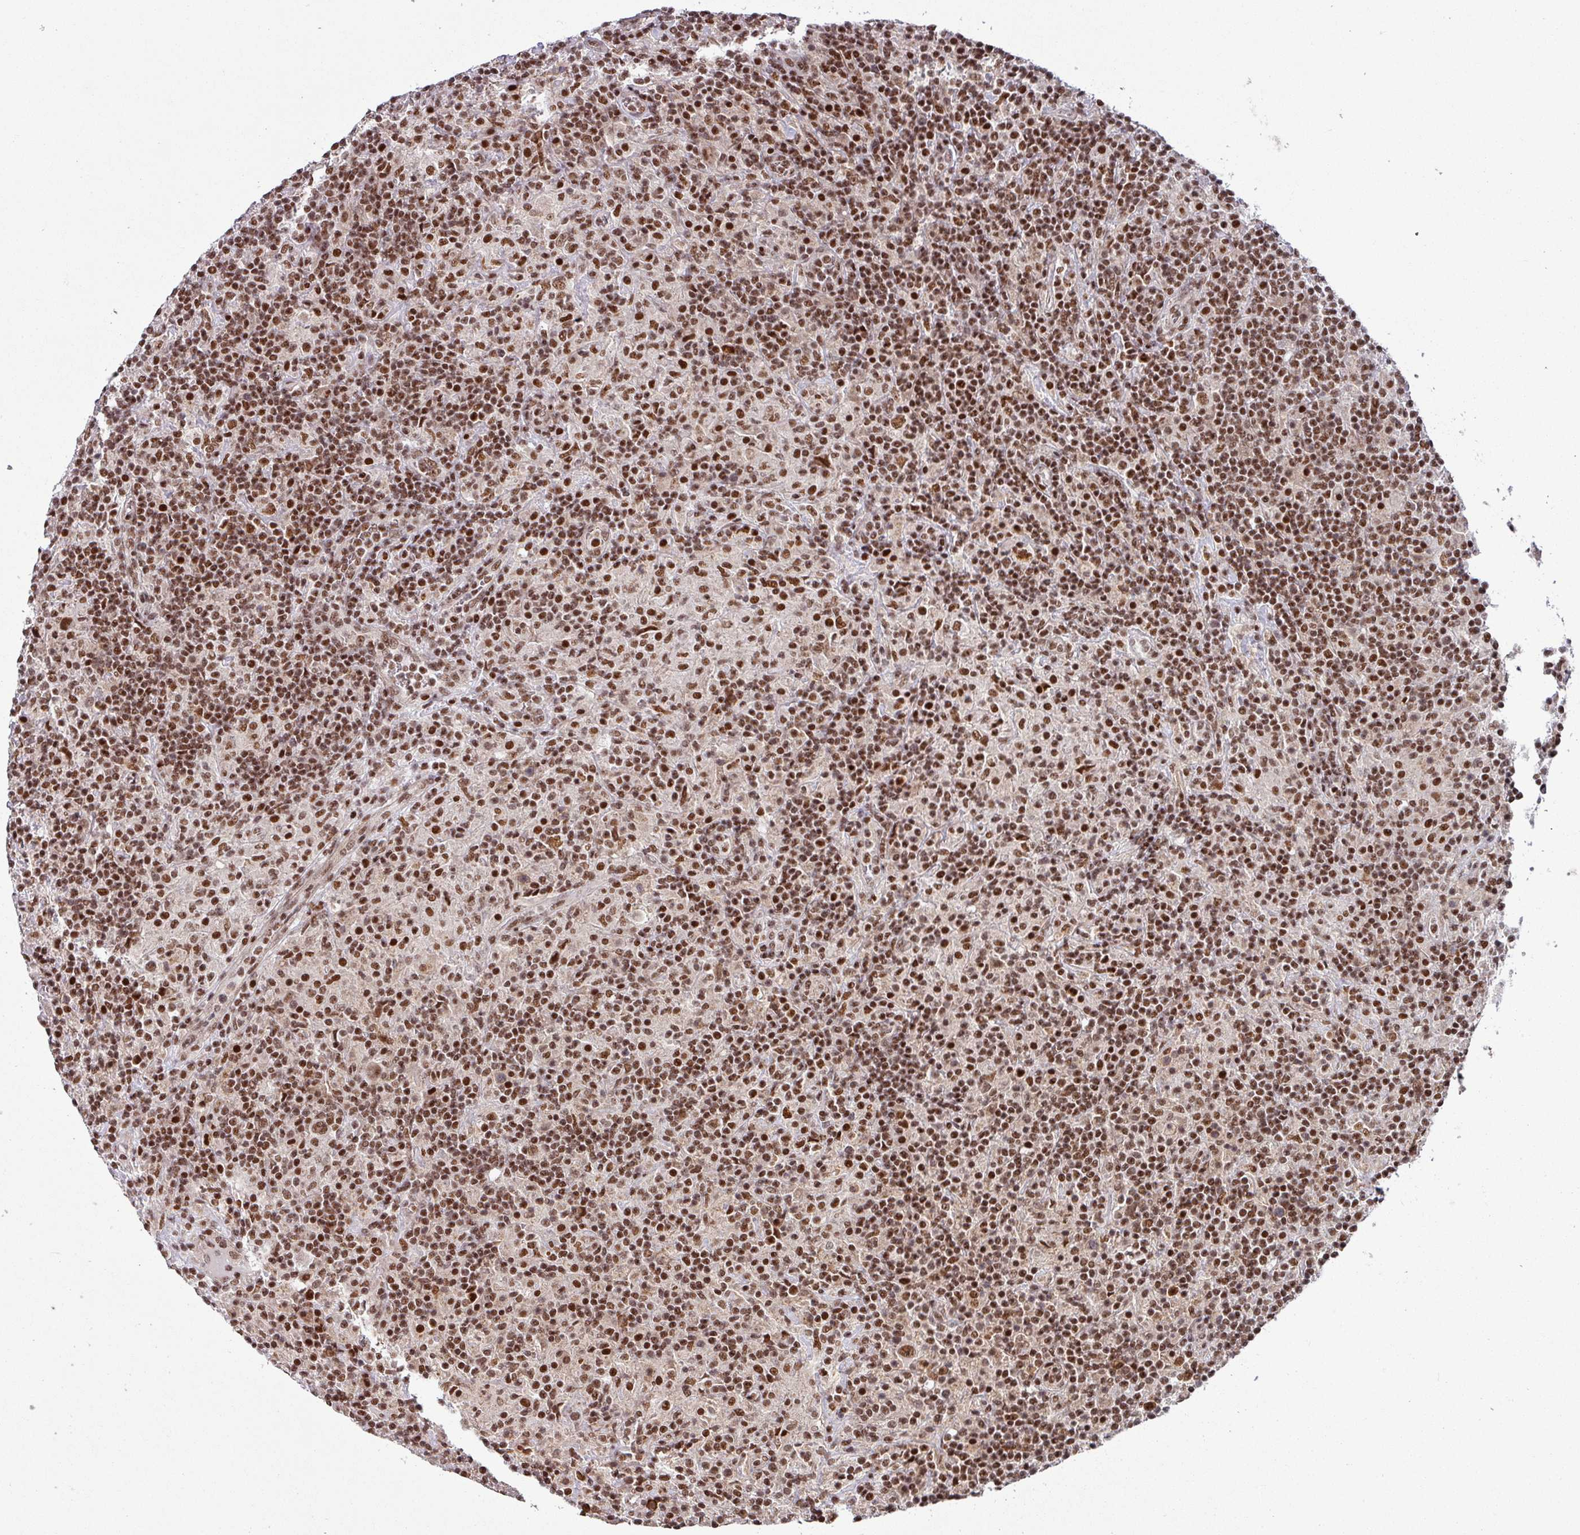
{"staining": {"intensity": "moderate", "quantity": ">75%", "location": "nuclear"}, "tissue": "lymphoma", "cell_type": "Tumor cells", "image_type": "cancer", "snomed": [{"axis": "morphology", "description": "Hodgkin's disease, NOS"}, {"axis": "topography", "description": "Lymph node"}], "caption": "Lymphoma stained with DAB immunohistochemistry (IHC) shows medium levels of moderate nuclear staining in about >75% of tumor cells. The protein of interest is shown in brown color, while the nuclei are stained blue.", "gene": "PHF23", "patient": {"sex": "male", "age": 70}}